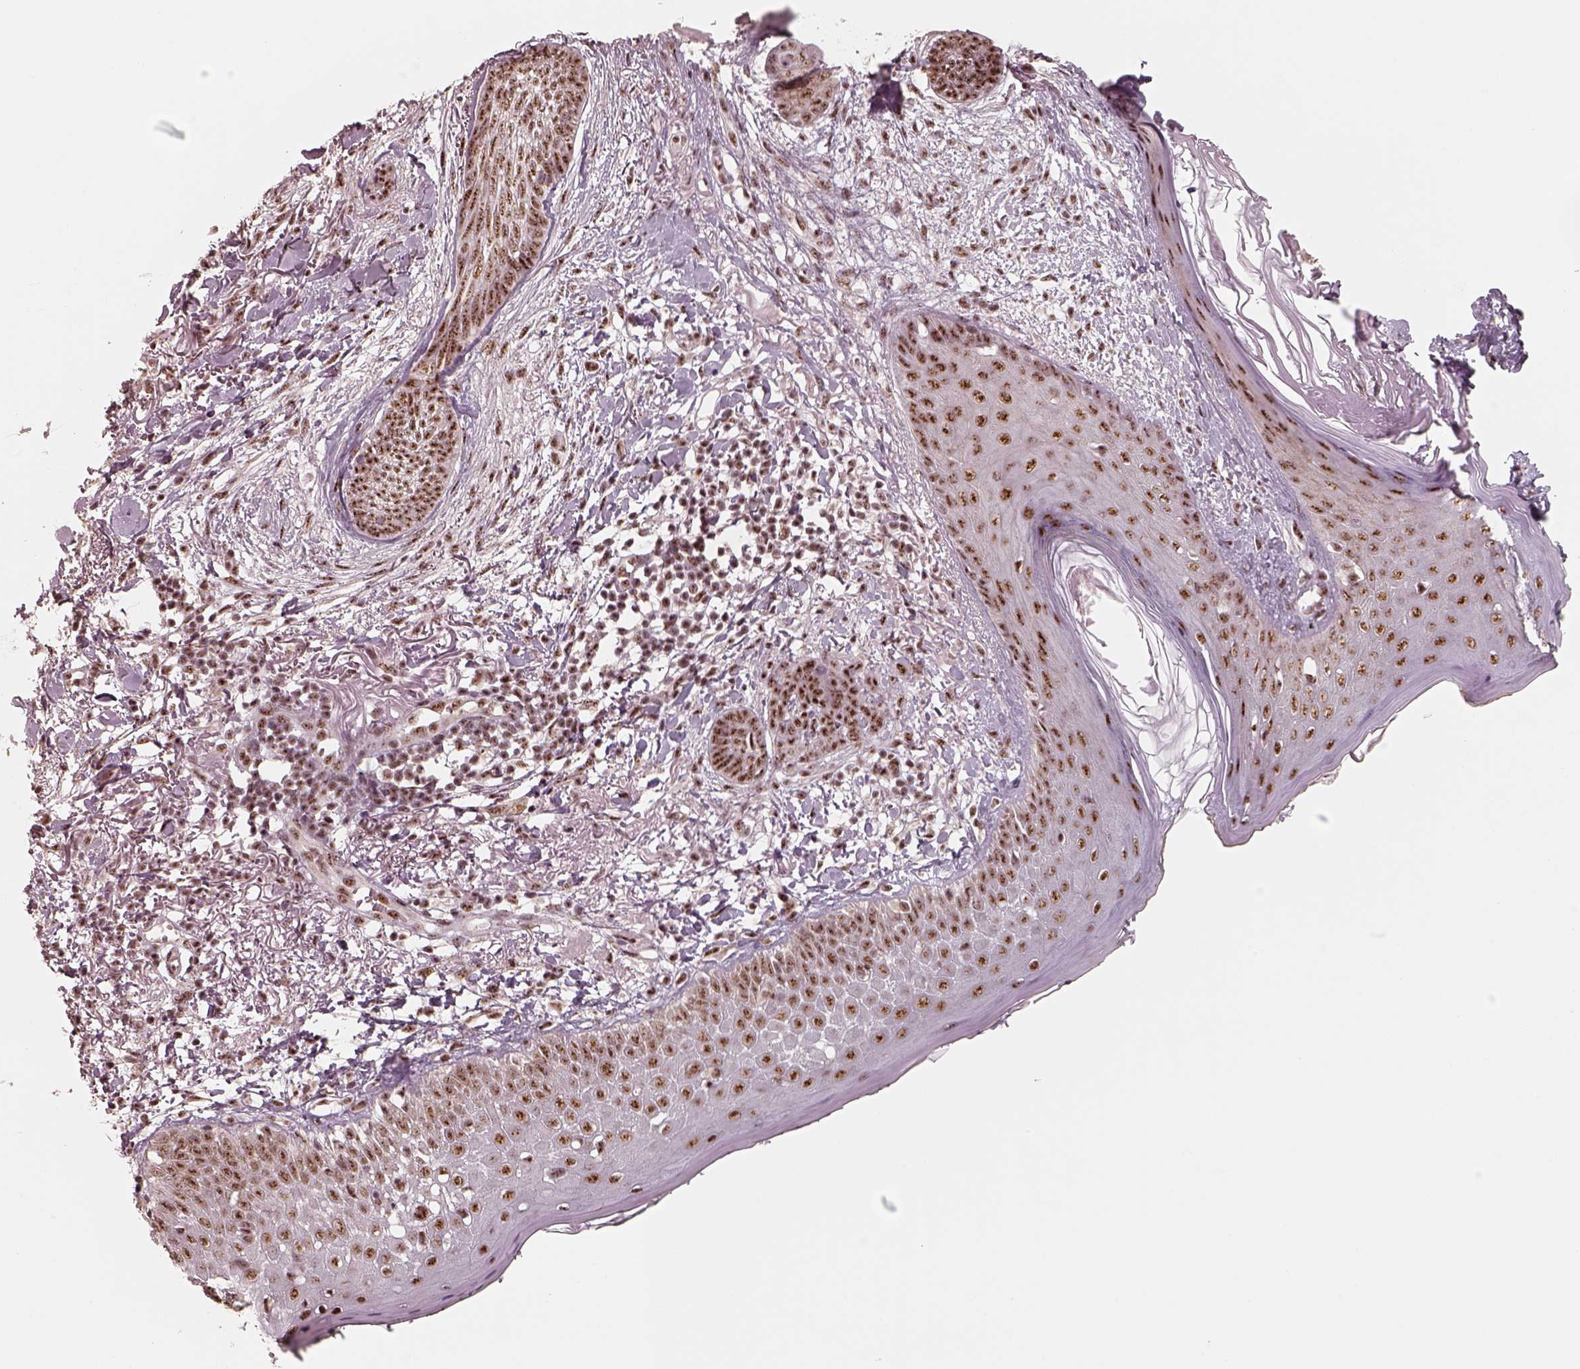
{"staining": {"intensity": "moderate", "quantity": ">75%", "location": "nuclear"}, "tissue": "skin cancer", "cell_type": "Tumor cells", "image_type": "cancer", "snomed": [{"axis": "morphology", "description": "Normal tissue, NOS"}, {"axis": "morphology", "description": "Basal cell carcinoma"}, {"axis": "topography", "description": "Skin"}], "caption": "Basal cell carcinoma (skin) was stained to show a protein in brown. There is medium levels of moderate nuclear positivity in approximately >75% of tumor cells.", "gene": "ATXN7L3", "patient": {"sex": "male", "age": 84}}